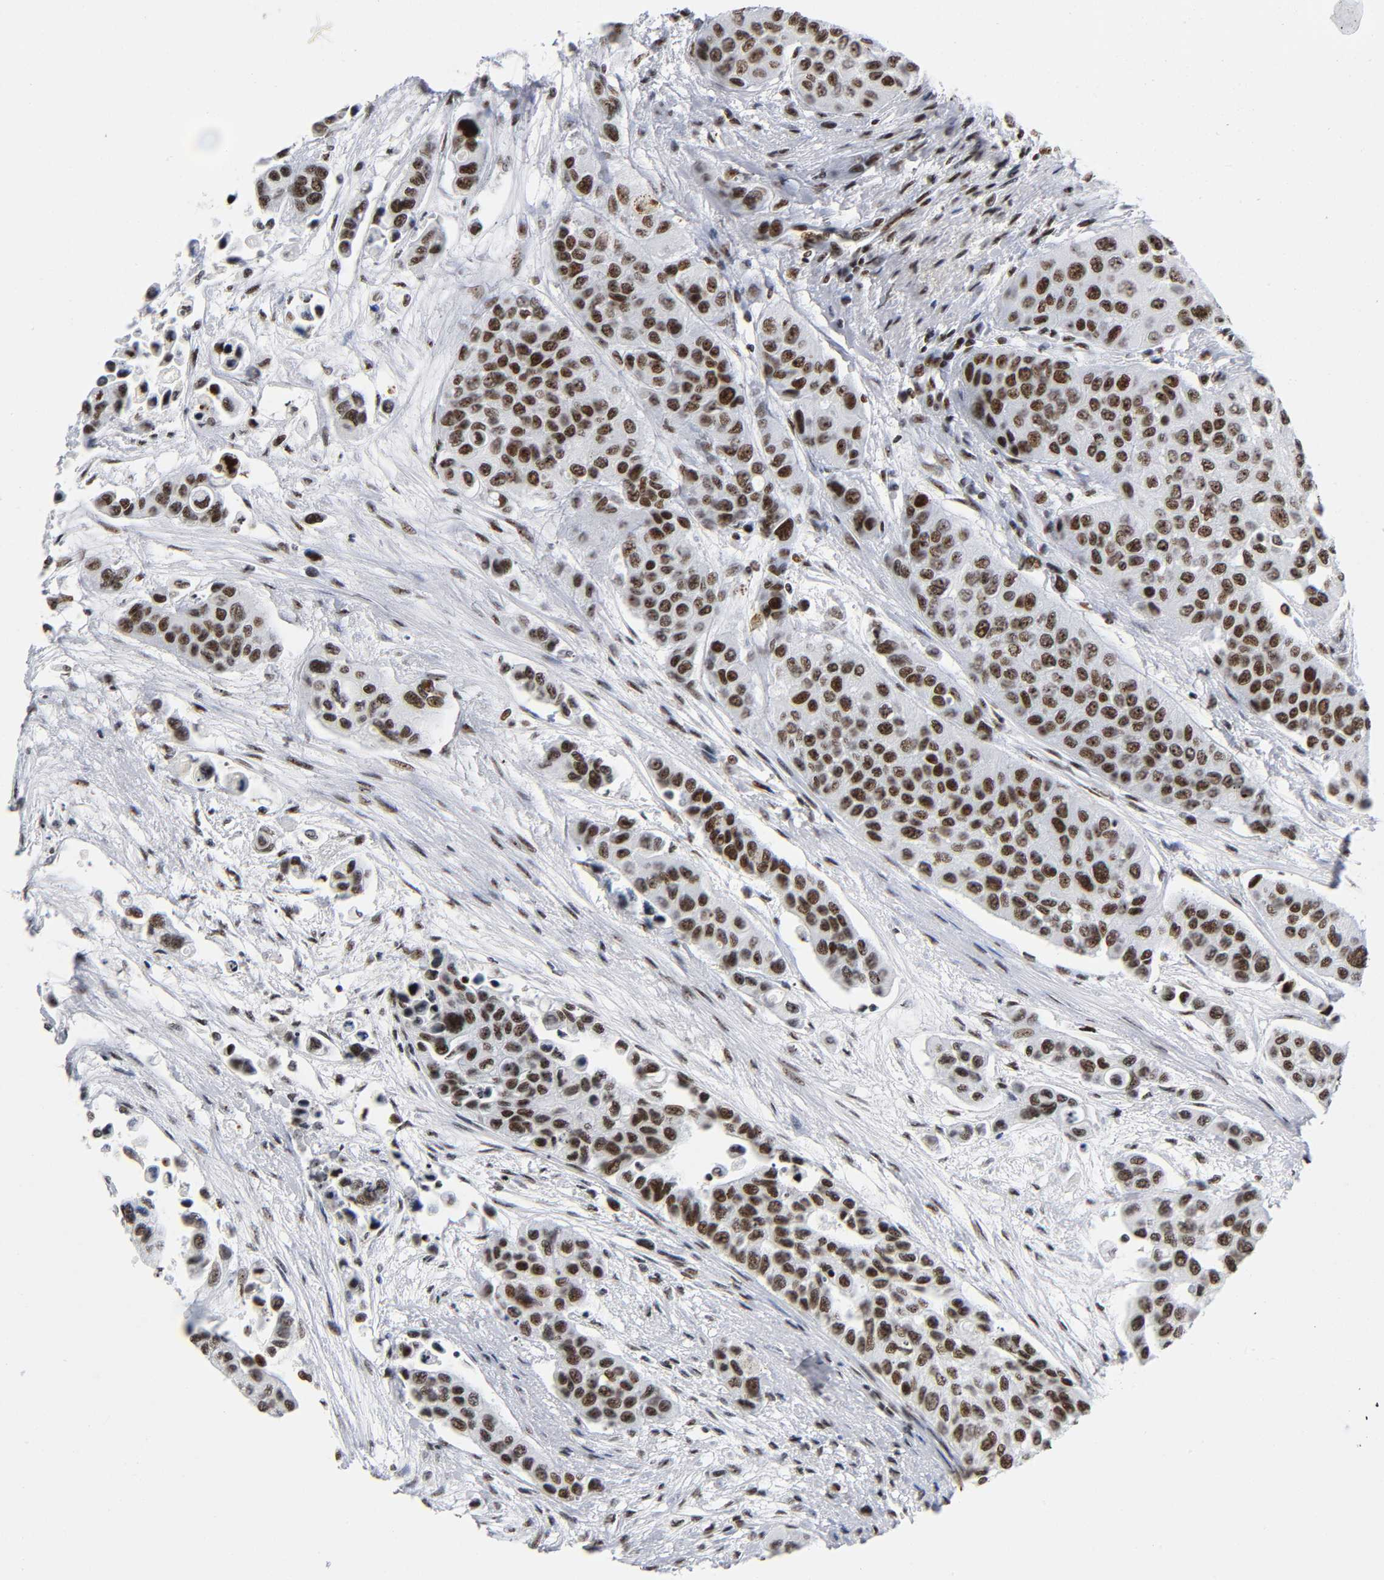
{"staining": {"intensity": "strong", "quantity": ">75%", "location": "nuclear"}, "tissue": "urothelial cancer", "cell_type": "Tumor cells", "image_type": "cancer", "snomed": [{"axis": "morphology", "description": "Urothelial carcinoma, High grade"}, {"axis": "topography", "description": "Urinary bladder"}], "caption": "Protein staining shows strong nuclear staining in about >75% of tumor cells in urothelial carcinoma (high-grade).", "gene": "UBTF", "patient": {"sex": "female", "age": 56}}